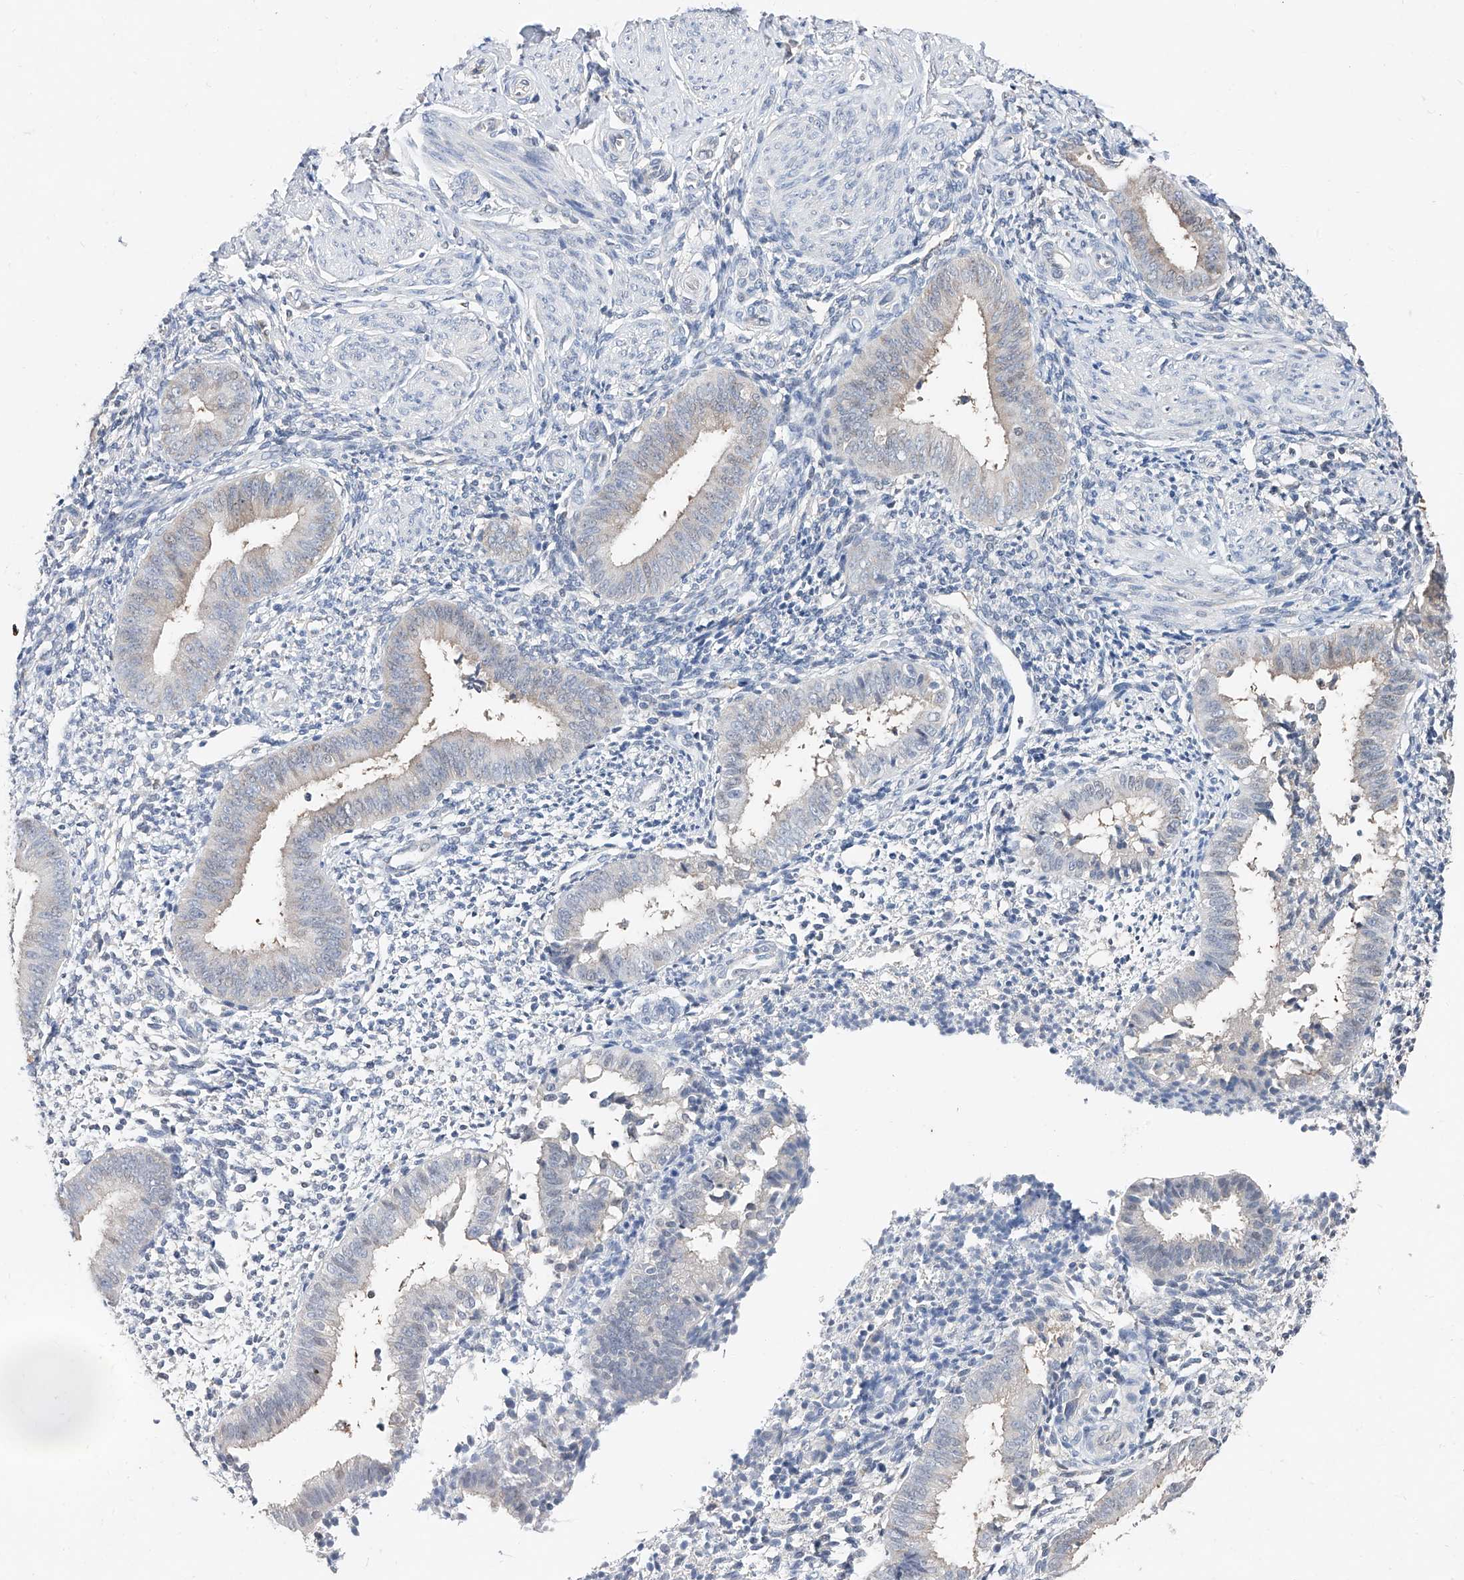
{"staining": {"intensity": "negative", "quantity": "none", "location": "none"}, "tissue": "endometrium", "cell_type": "Cells in endometrial stroma", "image_type": "normal", "snomed": [{"axis": "morphology", "description": "Normal tissue, NOS"}, {"axis": "topography", "description": "Uterus"}, {"axis": "topography", "description": "Endometrium"}], "caption": "Cells in endometrial stroma show no significant protein positivity in normal endometrium. (Brightfield microscopy of DAB IHC at high magnification).", "gene": "FUCA2", "patient": {"sex": "female", "age": 48}}